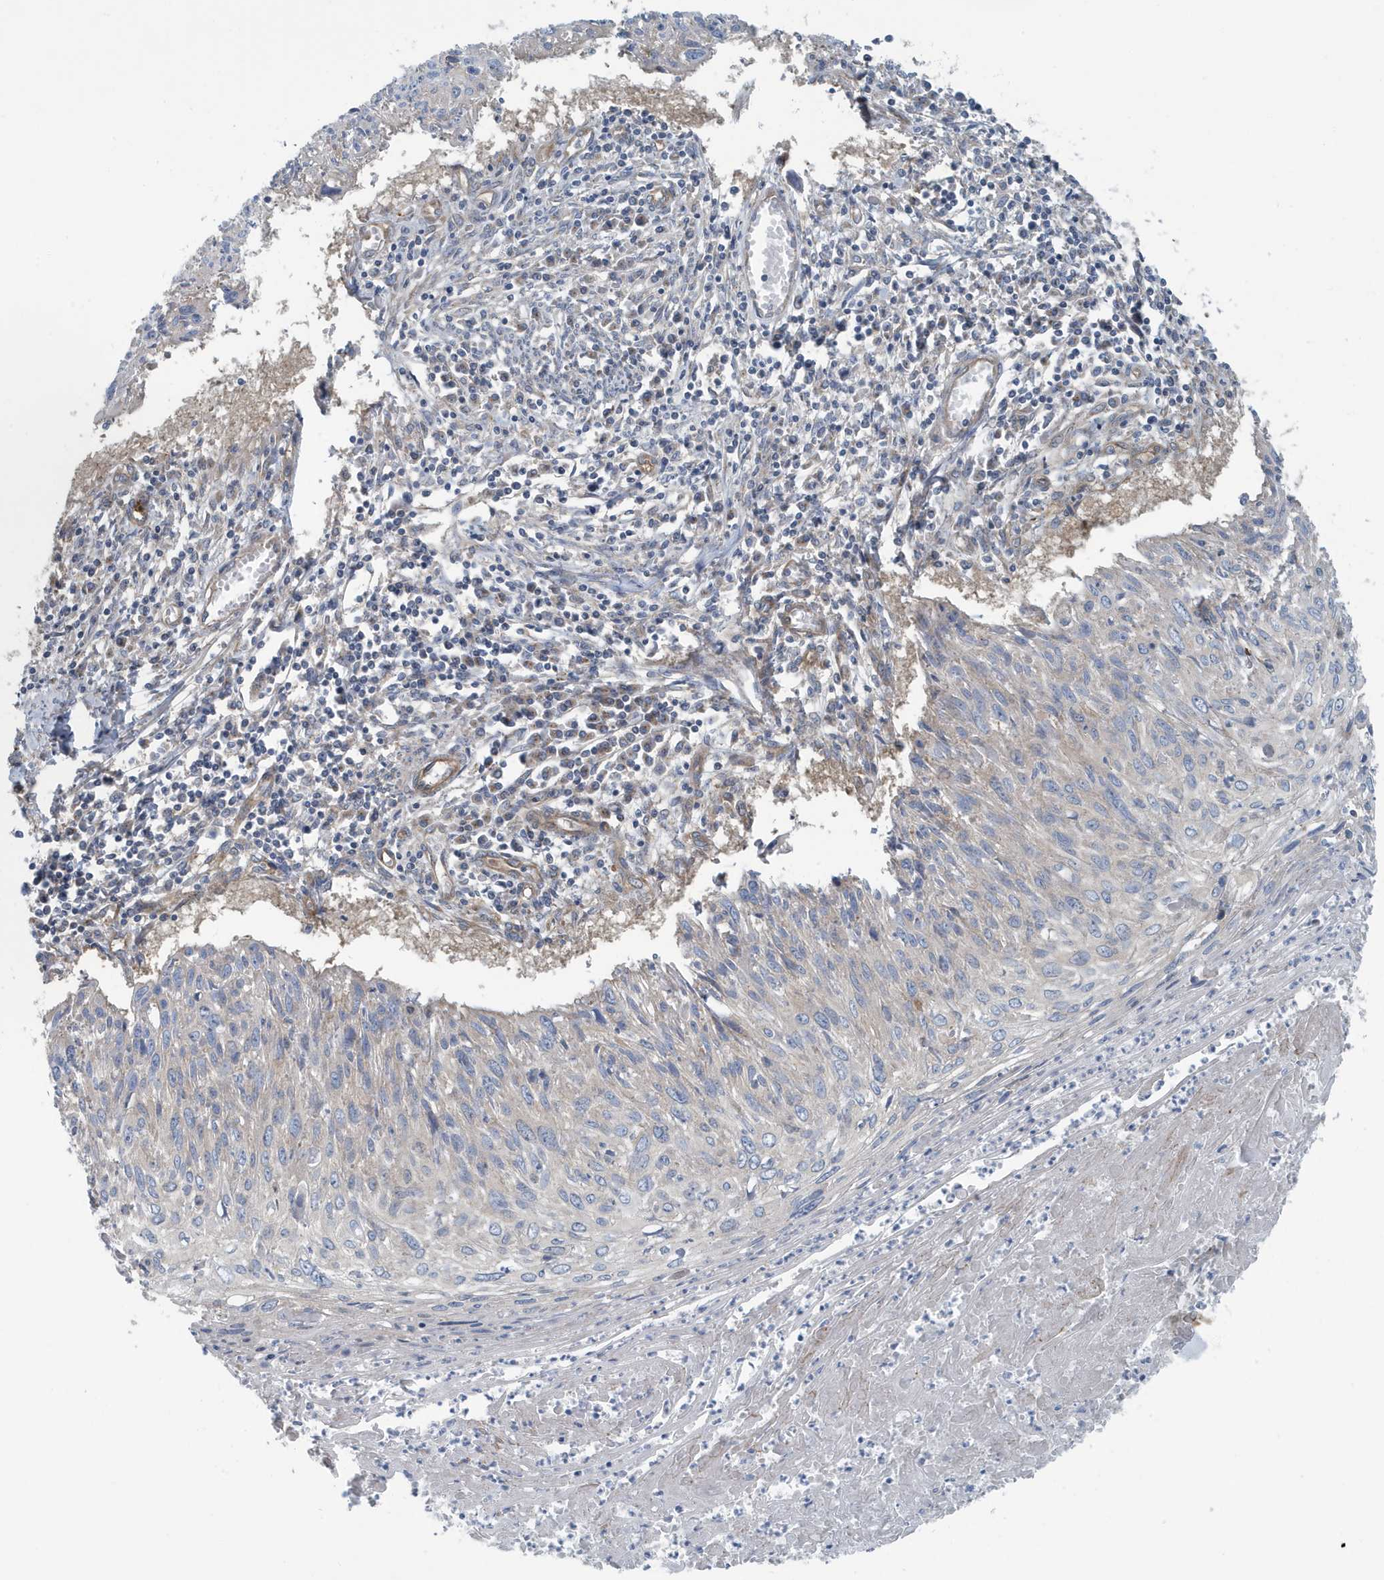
{"staining": {"intensity": "negative", "quantity": "none", "location": "none"}, "tissue": "cervical cancer", "cell_type": "Tumor cells", "image_type": "cancer", "snomed": [{"axis": "morphology", "description": "Squamous cell carcinoma, NOS"}, {"axis": "topography", "description": "Cervix"}], "caption": "Immunohistochemistry (IHC) histopathology image of neoplastic tissue: cervical squamous cell carcinoma stained with DAB displays no significant protein expression in tumor cells.", "gene": "PPM1M", "patient": {"sex": "female", "age": 51}}